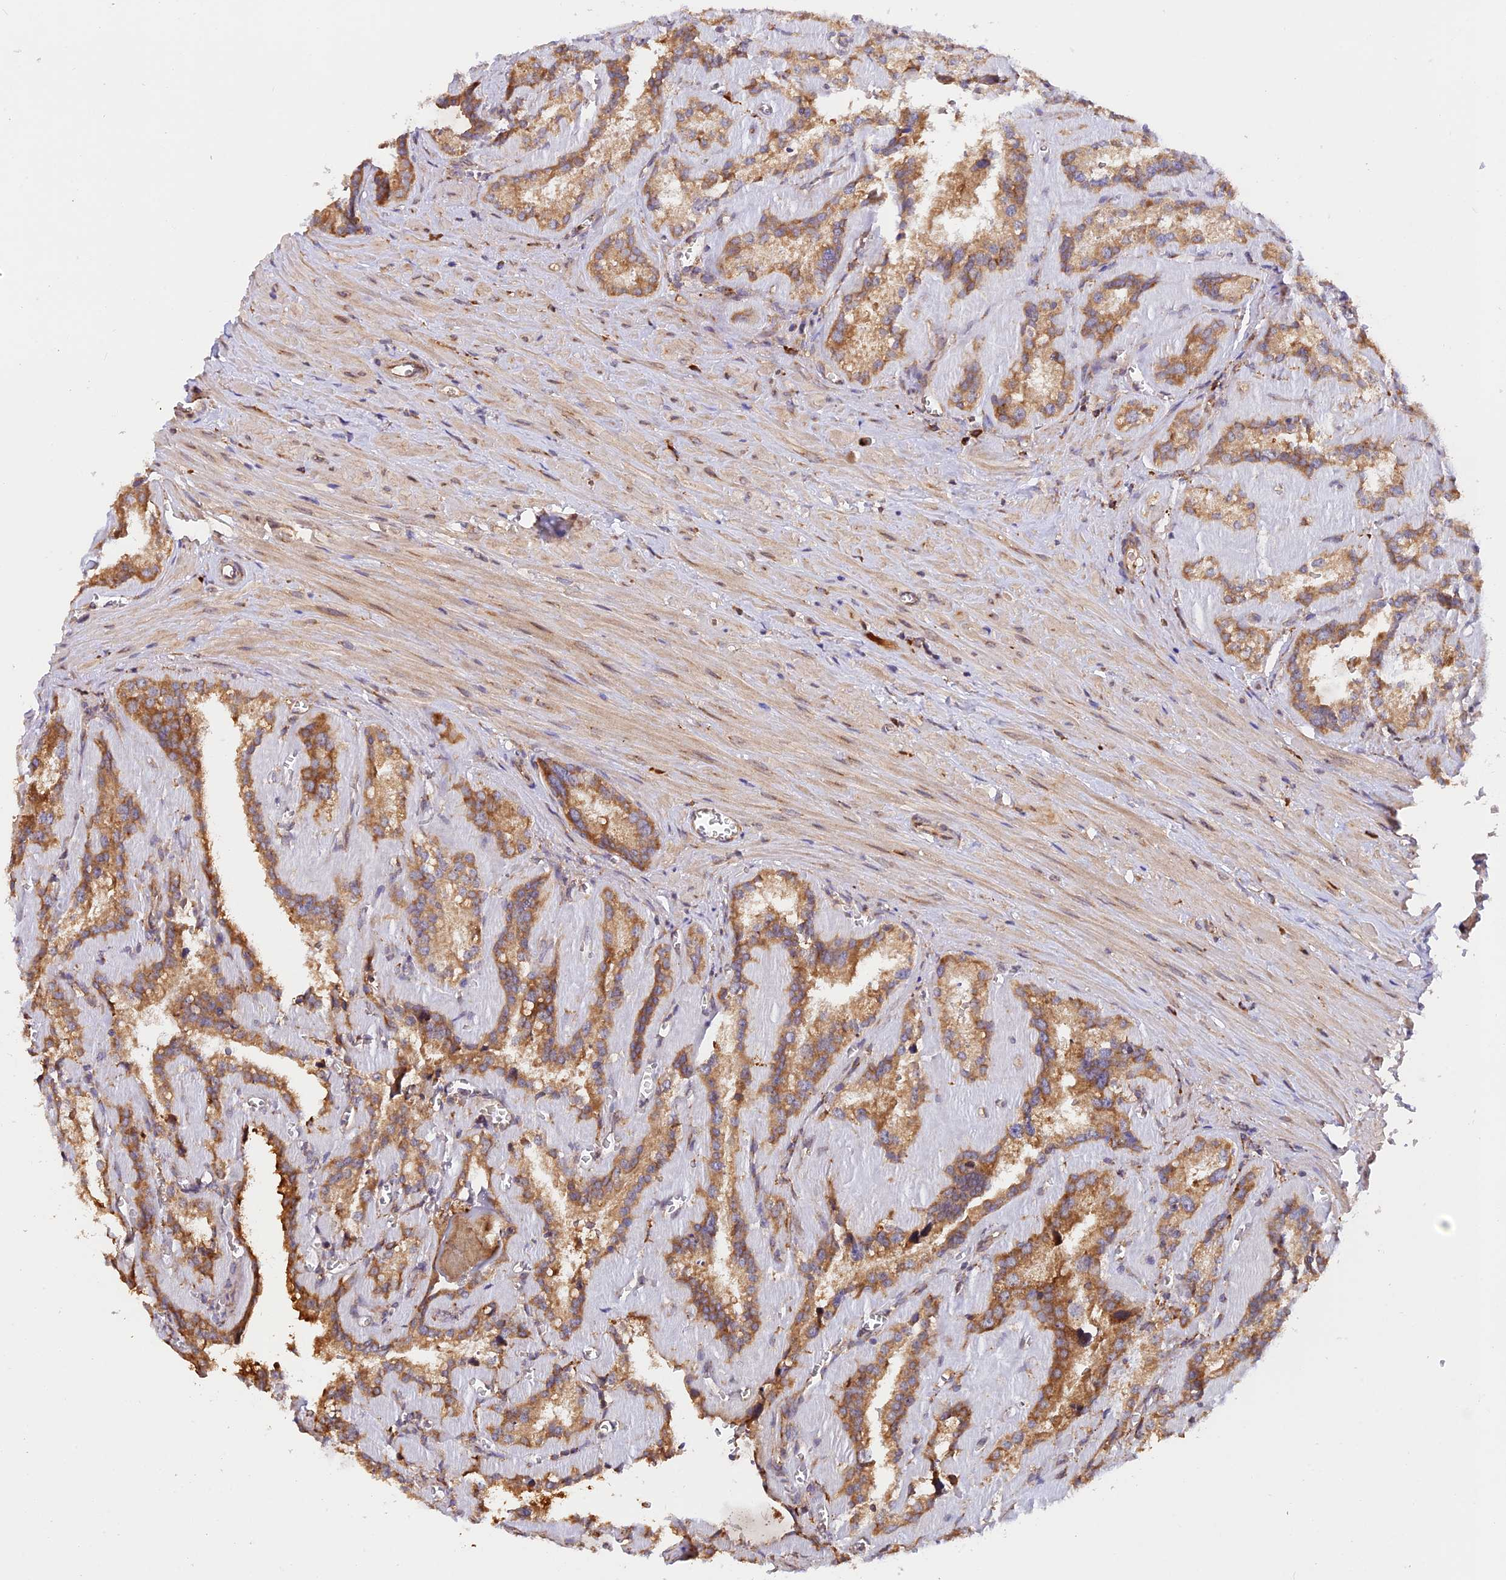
{"staining": {"intensity": "strong", "quantity": ">75%", "location": "cytoplasmic/membranous"}, "tissue": "seminal vesicle", "cell_type": "Glandular cells", "image_type": "normal", "snomed": [{"axis": "morphology", "description": "Normal tissue, NOS"}, {"axis": "topography", "description": "Prostate"}, {"axis": "topography", "description": "Seminal veicle"}], "caption": "About >75% of glandular cells in benign human seminal vesicle show strong cytoplasmic/membranous protein staining as visualized by brown immunohistochemical staining.", "gene": "RPL5", "patient": {"sex": "male", "age": 59}}